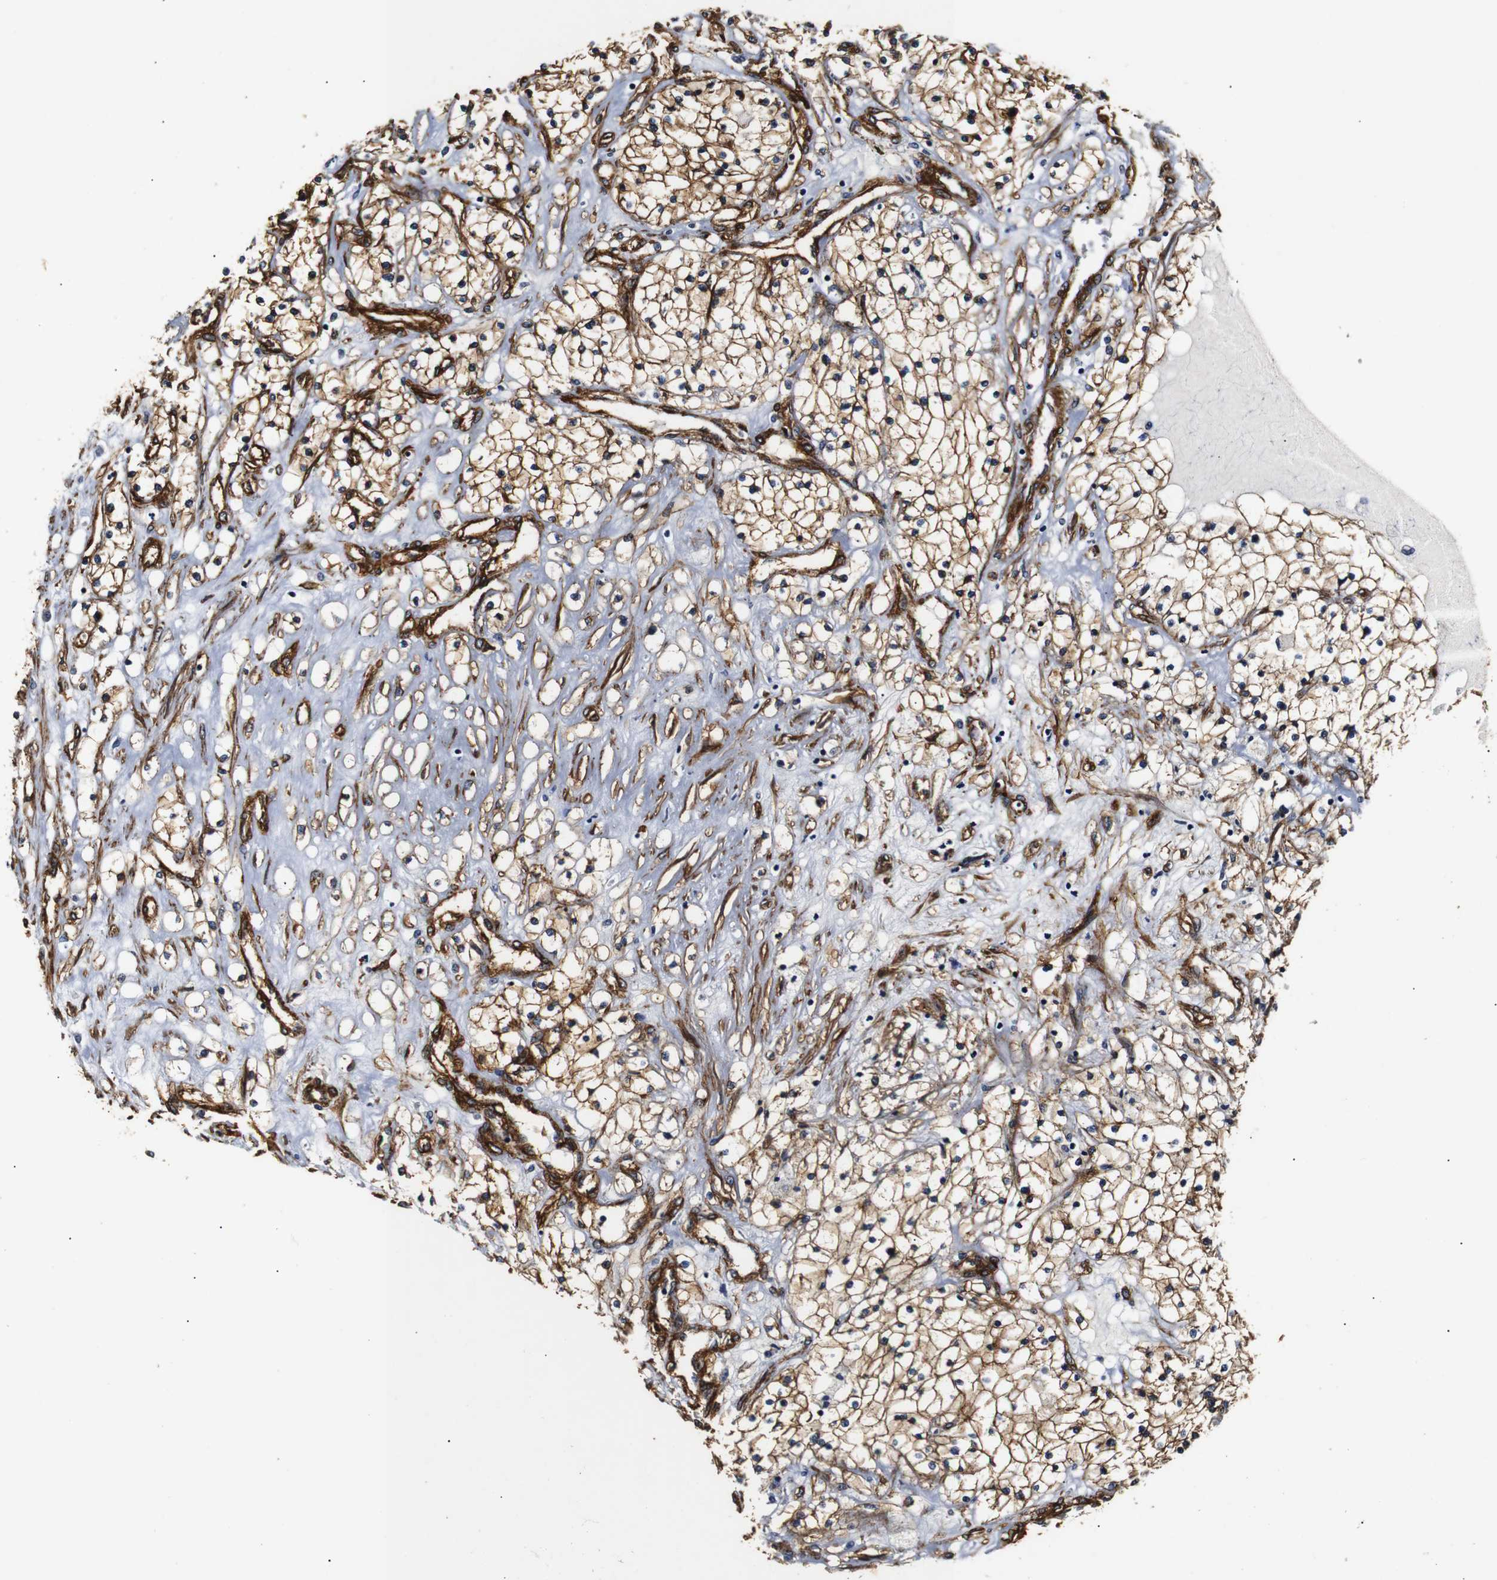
{"staining": {"intensity": "moderate", "quantity": ">75%", "location": "cytoplasmic/membranous"}, "tissue": "renal cancer", "cell_type": "Tumor cells", "image_type": "cancer", "snomed": [{"axis": "morphology", "description": "Adenocarcinoma, NOS"}, {"axis": "topography", "description": "Kidney"}], "caption": "This is a micrograph of IHC staining of adenocarcinoma (renal), which shows moderate expression in the cytoplasmic/membranous of tumor cells.", "gene": "CAV2", "patient": {"sex": "male", "age": 68}}